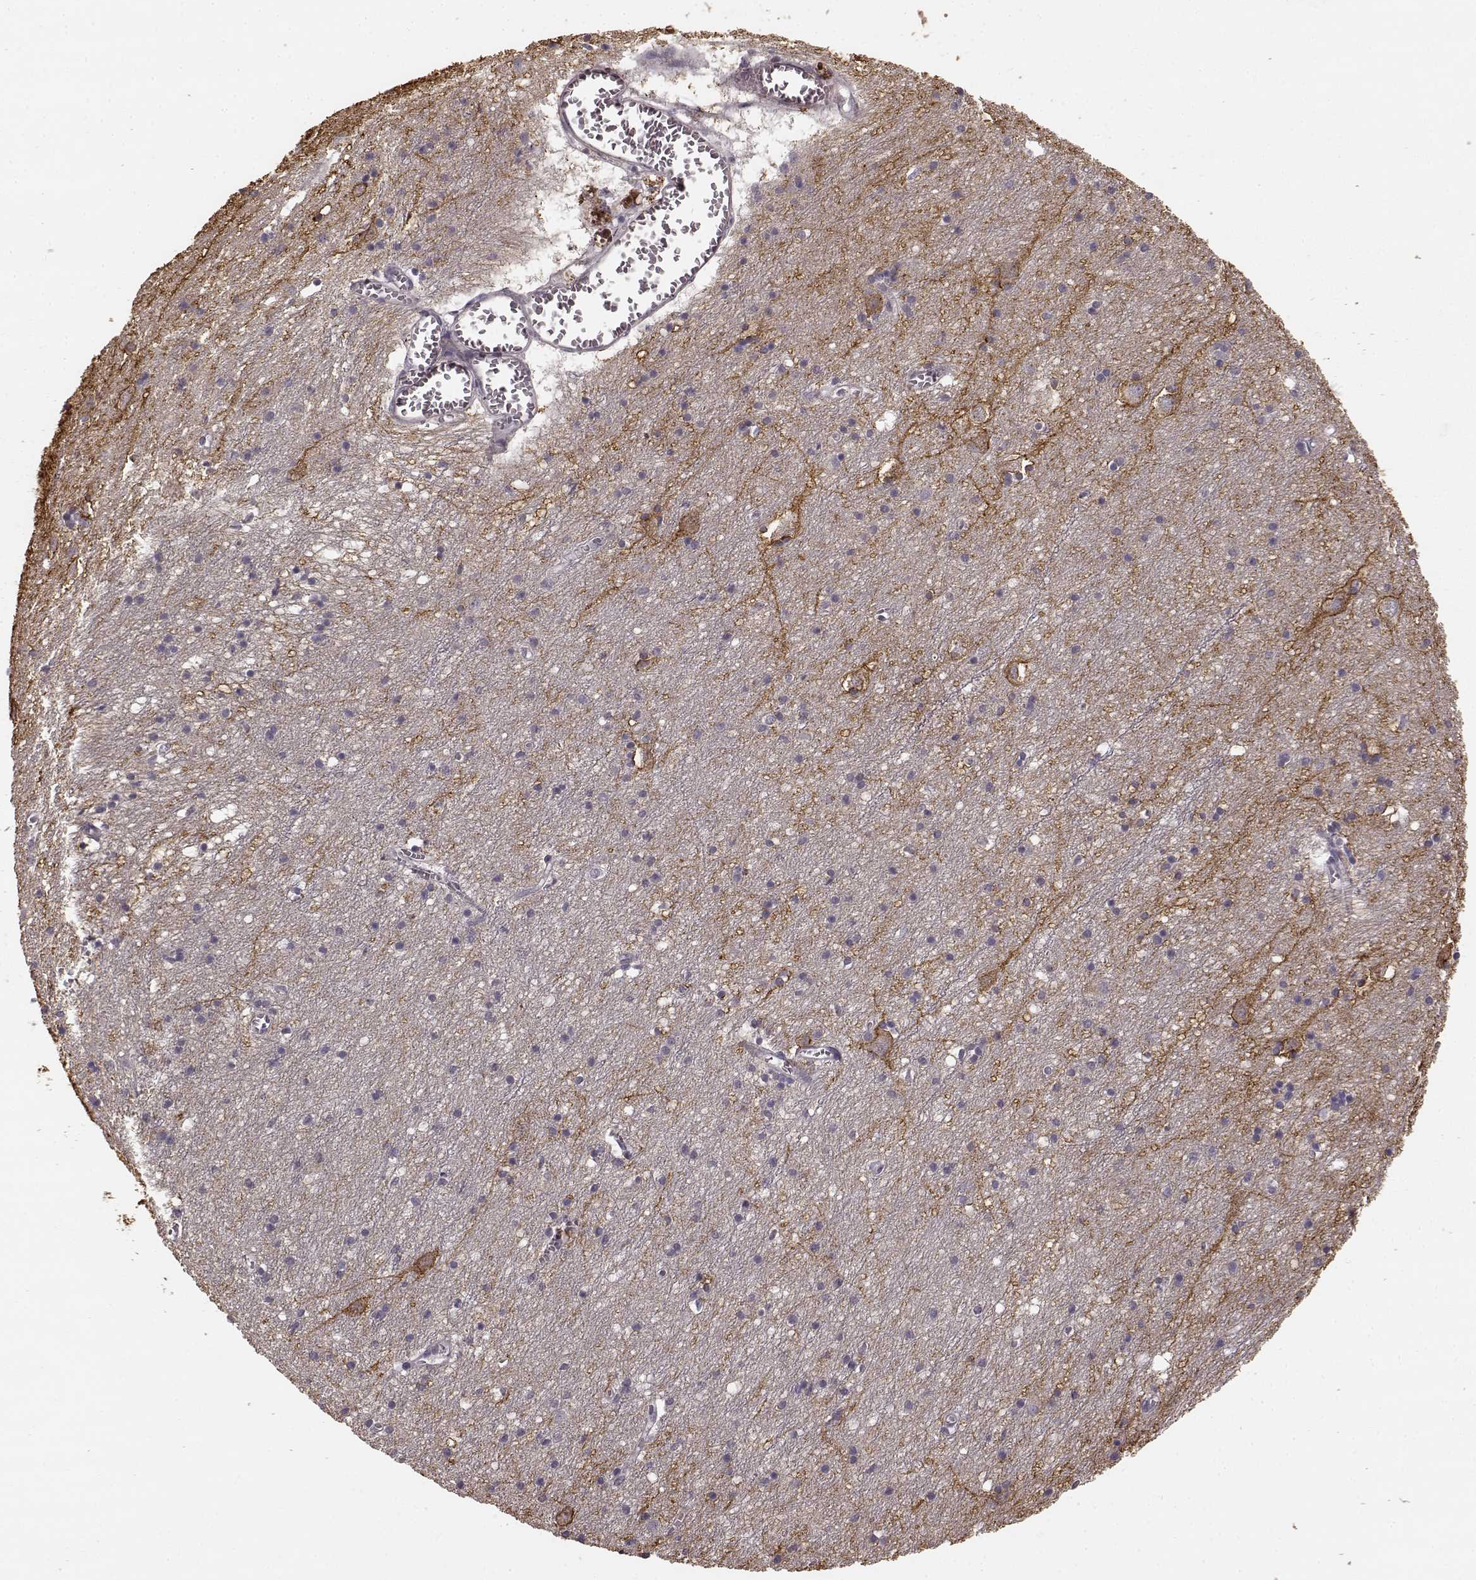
{"staining": {"intensity": "negative", "quantity": "none", "location": "none"}, "tissue": "cerebral cortex", "cell_type": "Endothelial cells", "image_type": "normal", "snomed": [{"axis": "morphology", "description": "Normal tissue, NOS"}, {"axis": "topography", "description": "Cerebral cortex"}], "caption": "Immunohistochemistry (IHC) image of normal human cerebral cortex stained for a protein (brown), which shows no positivity in endothelial cells.", "gene": "PRKCE", "patient": {"sex": "male", "age": 70}}